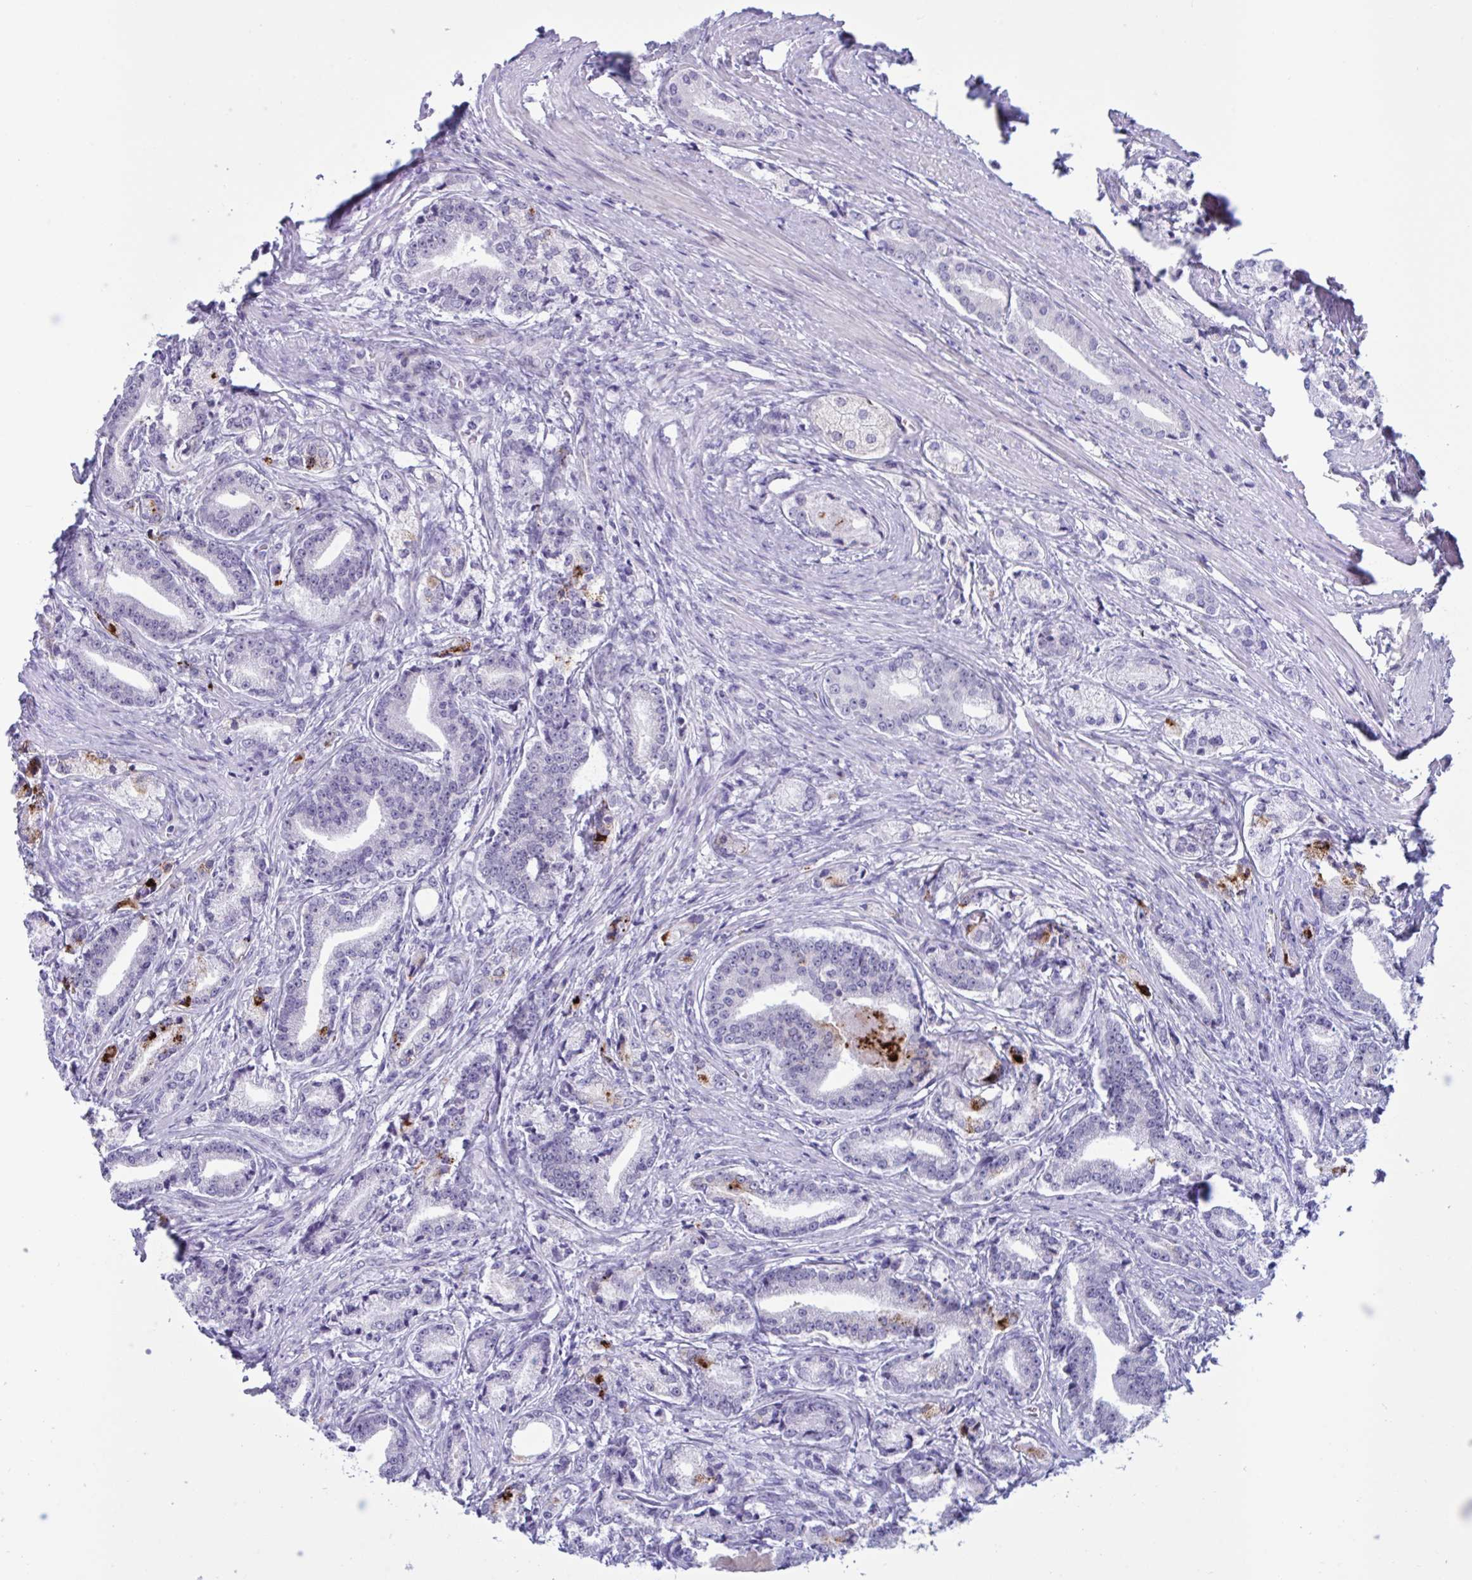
{"staining": {"intensity": "strong", "quantity": "<25%", "location": "cytoplasmic/membranous"}, "tissue": "prostate cancer", "cell_type": "Tumor cells", "image_type": "cancer", "snomed": [{"axis": "morphology", "description": "Adenocarcinoma, High grade"}, {"axis": "topography", "description": "Prostate and seminal vesicle, NOS"}], "caption": "Immunohistochemistry (IHC) of human prostate high-grade adenocarcinoma exhibits medium levels of strong cytoplasmic/membranous expression in approximately <25% of tumor cells.", "gene": "DOCK11", "patient": {"sex": "male", "age": 61}}